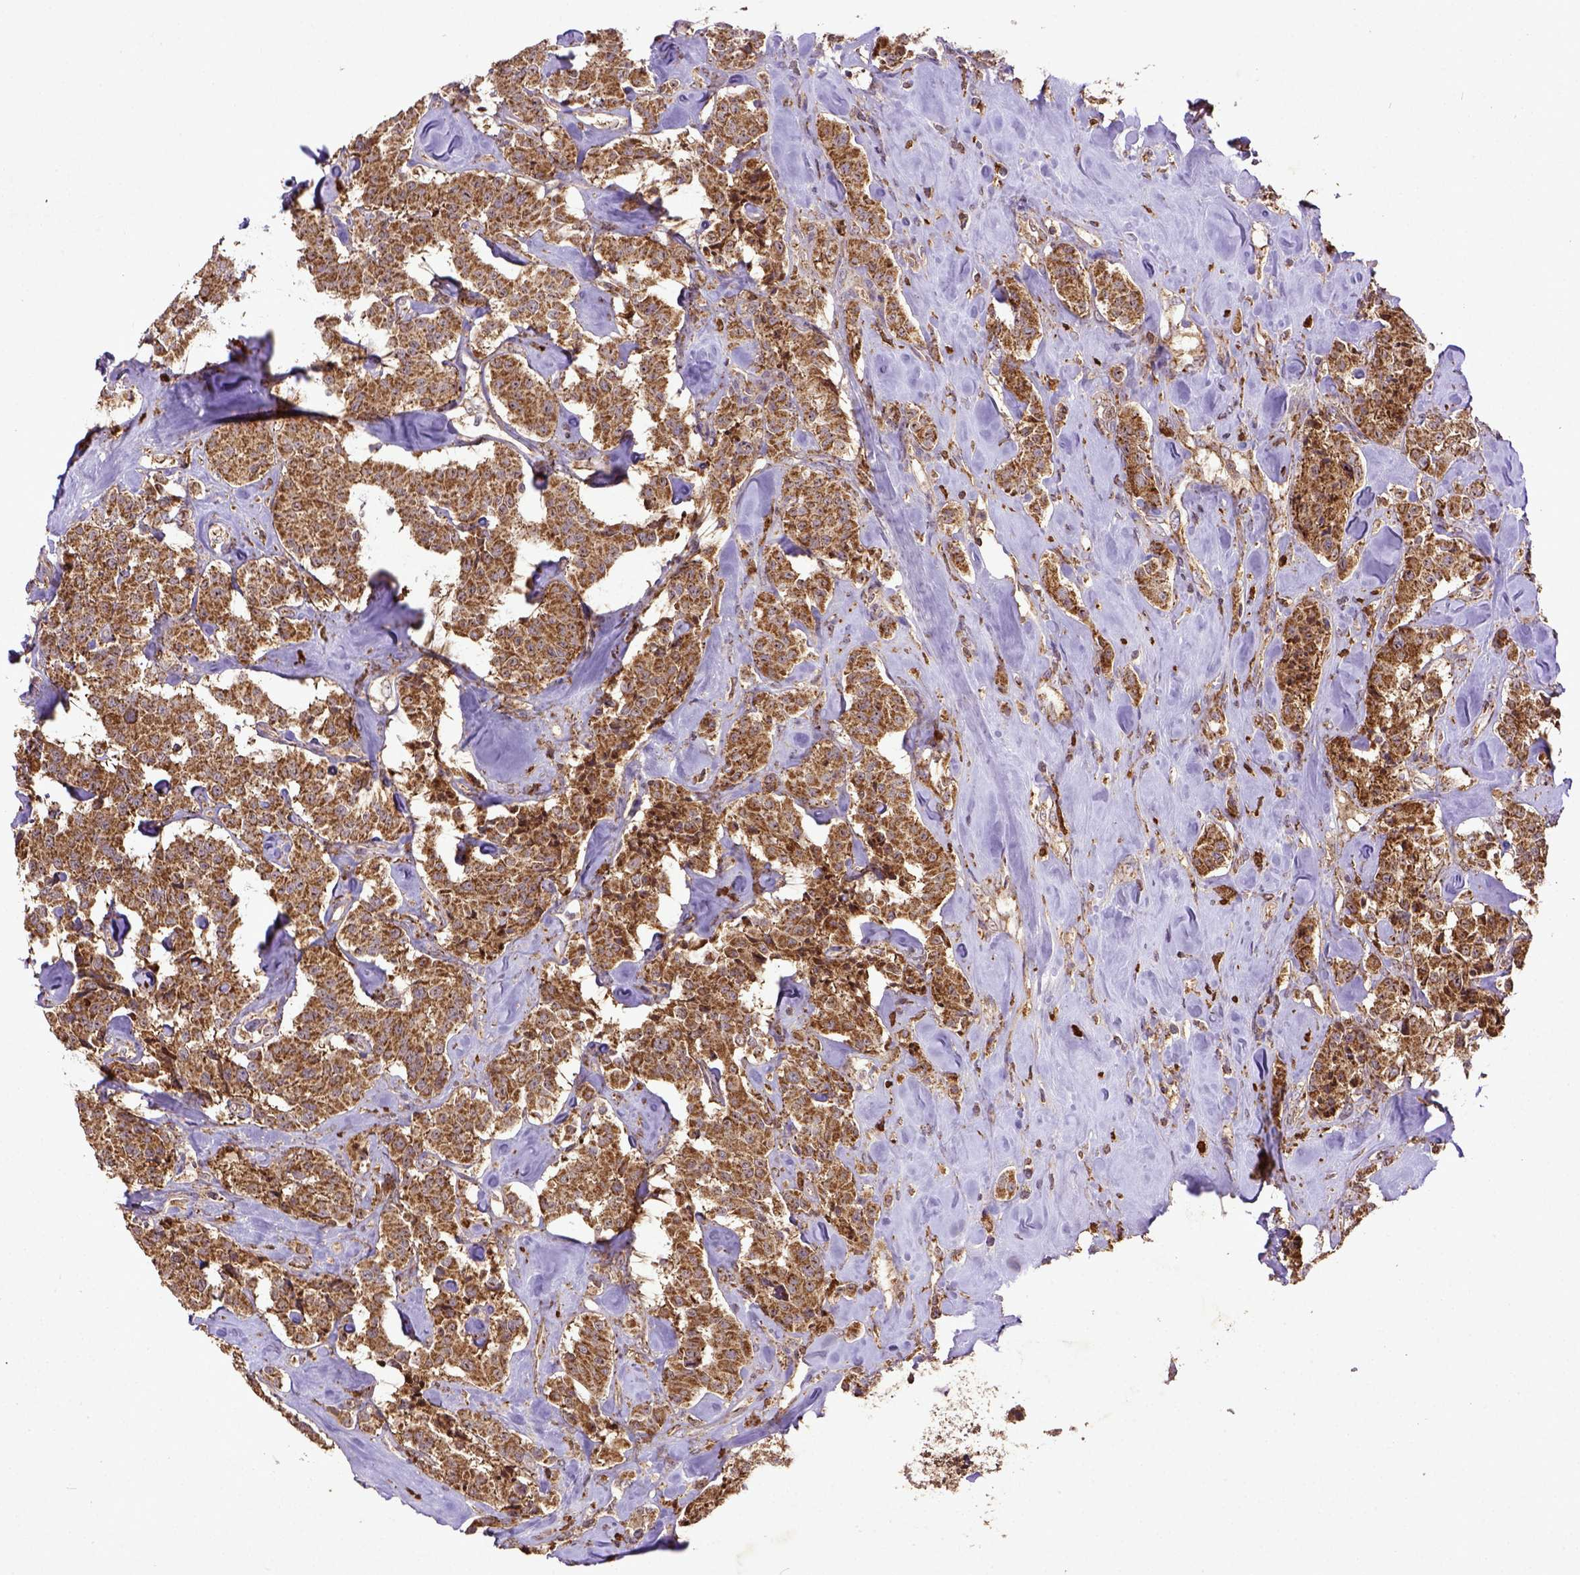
{"staining": {"intensity": "strong", "quantity": ">75%", "location": "cytoplasmic/membranous"}, "tissue": "carcinoid", "cell_type": "Tumor cells", "image_type": "cancer", "snomed": [{"axis": "morphology", "description": "Carcinoid, malignant, NOS"}, {"axis": "topography", "description": "Pancreas"}], "caption": "IHC image of neoplastic tissue: malignant carcinoid stained using immunohistochemistry (IHC) demonstrates high levels of strong protein expression localized specifically in the cytoplasmic/membranous of tumor cells, appearing as a cytoplasmic/membranous brown color.", "gene": "MT-CO1", "patient": {"sex": "male", "age": 41}}